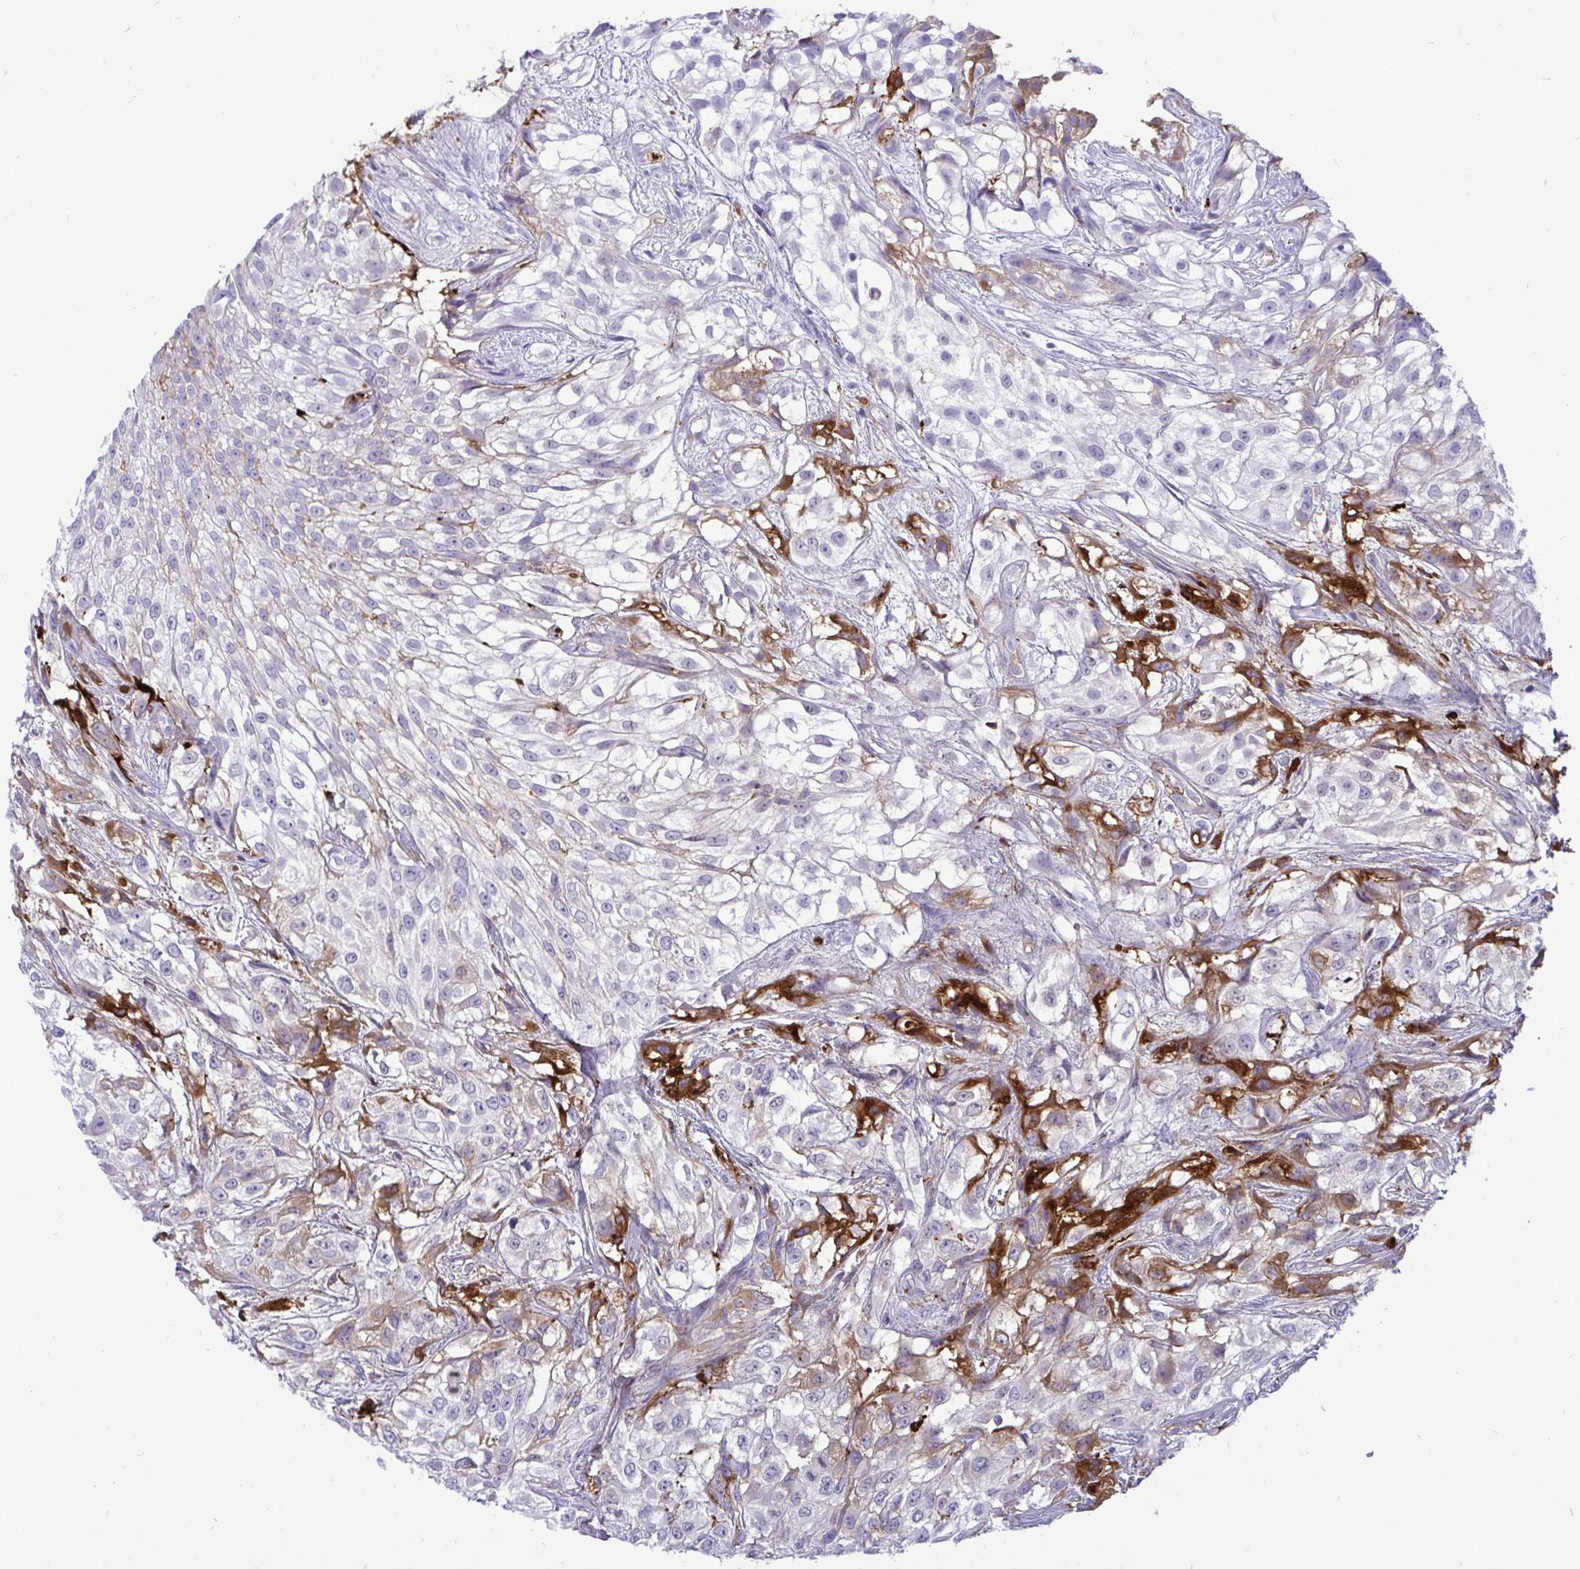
{"staining": {"intensity": "strong", "quantity": "<25%", "location": "cytoplasmic/membranous"}, "tissue": "urothelial cancer", "cell_type": "Tumor cells", "image_type": "cancer", "snomed": [{"axis": "morphology", "description": "Urothelial carcinoma, High grade"}, {"axis": "topography", "description": "Urinary bladder"}], "caption": "IHC photomicrograph of neoplastic tissue: urothelial cancer stained using immunohistochemistry (IHC) reveals medium levels of strong protein expression localized specifically in the cytoplasmic/membranous of tumor cells, appearing as a cytoplasmic/membranous brown color.", "gene": "F2", "patient": {"sex": "male", "age": 56}}